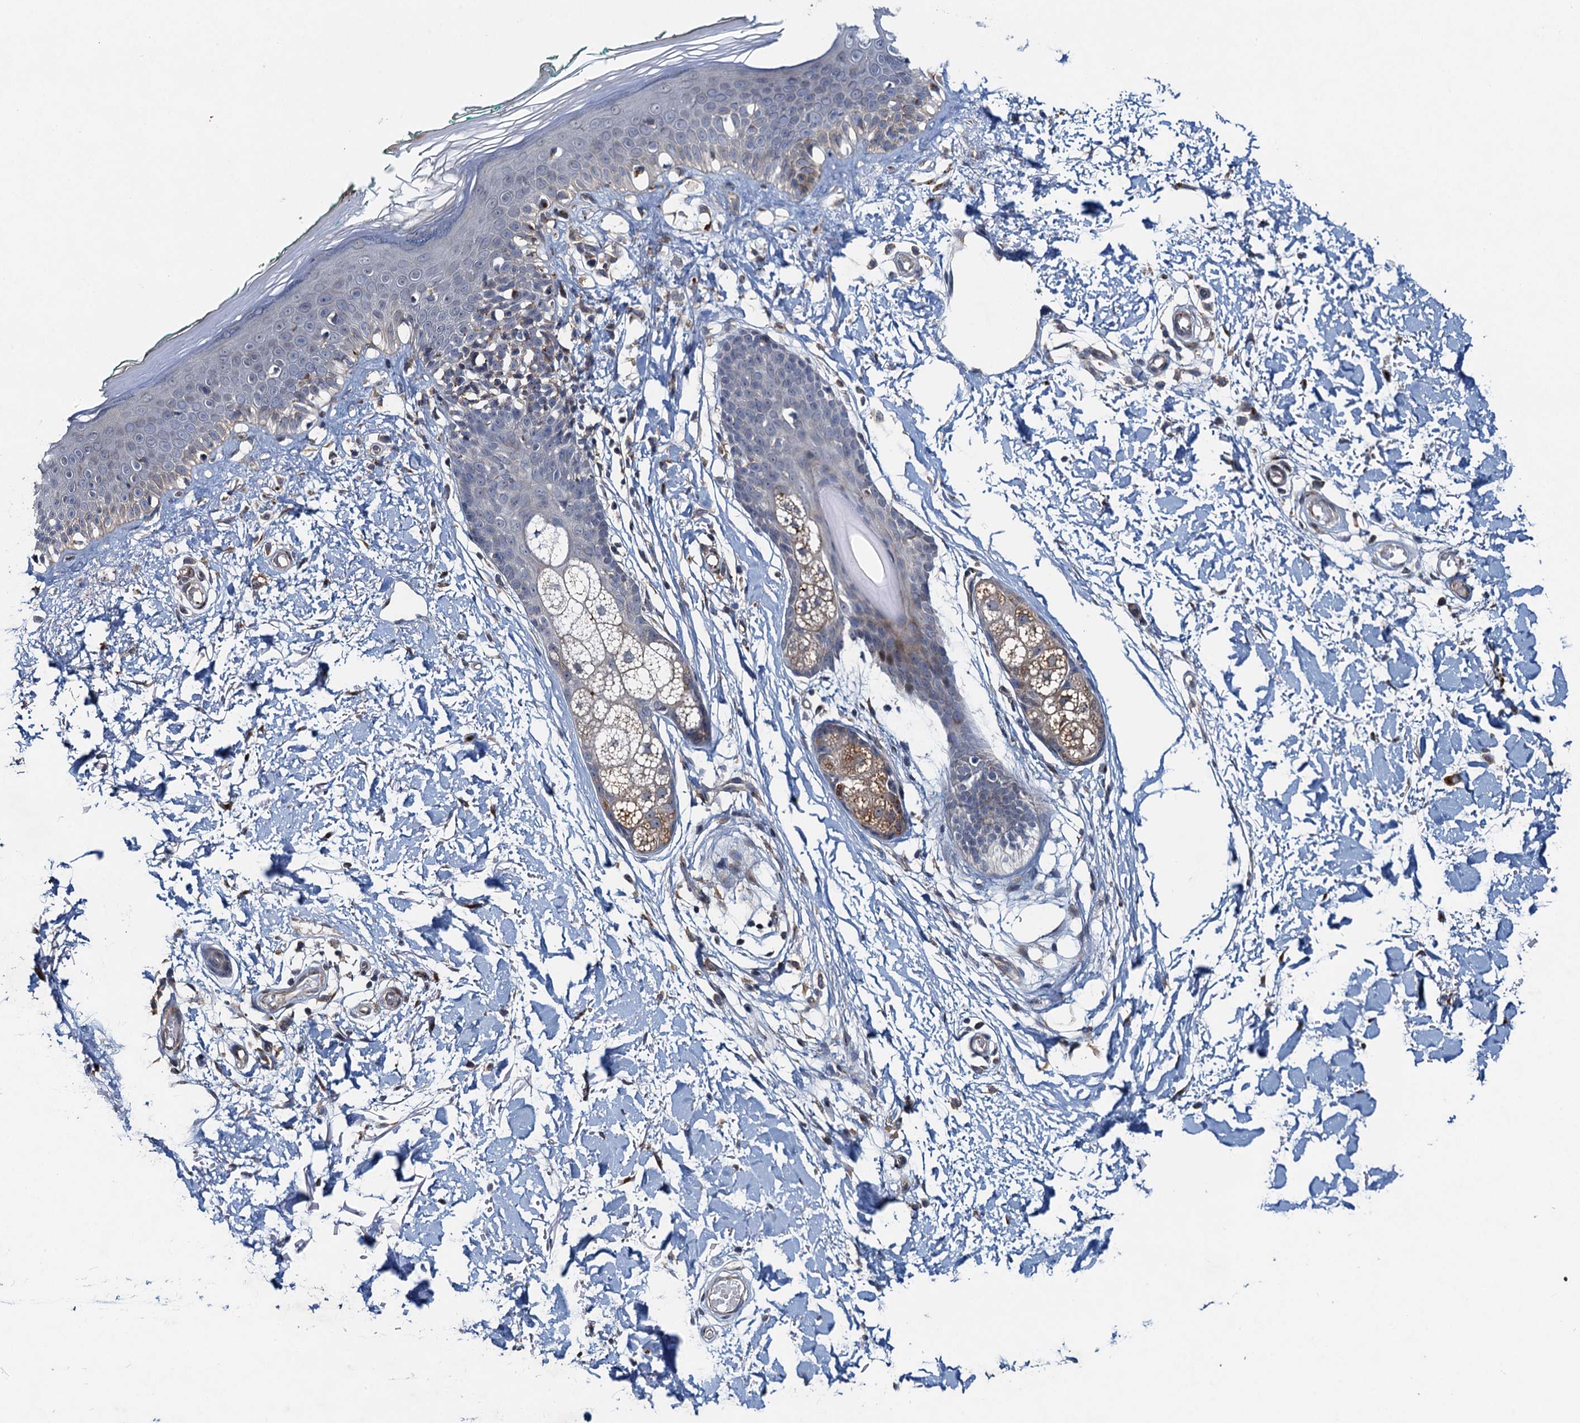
{"staining": {"intensity": "negative", "quantity": "none", "location": "none"}, "tissue": "skin", "cell_type": "Fibroblasts", "image_type": "normal", "snomed": [{"axis": "morphology", "description": "Normal tissue, NOS"}, {"axis": "topography", "description": "Skin"}], "caption": "This photomicrograph is of normal skin stained with IHC to label a protein in brown with the nuclei are counter-stained blue. There is no expression in fibroblasts.", "gene": "NBEA", "patient": {"sex": "male", "age": 62}}